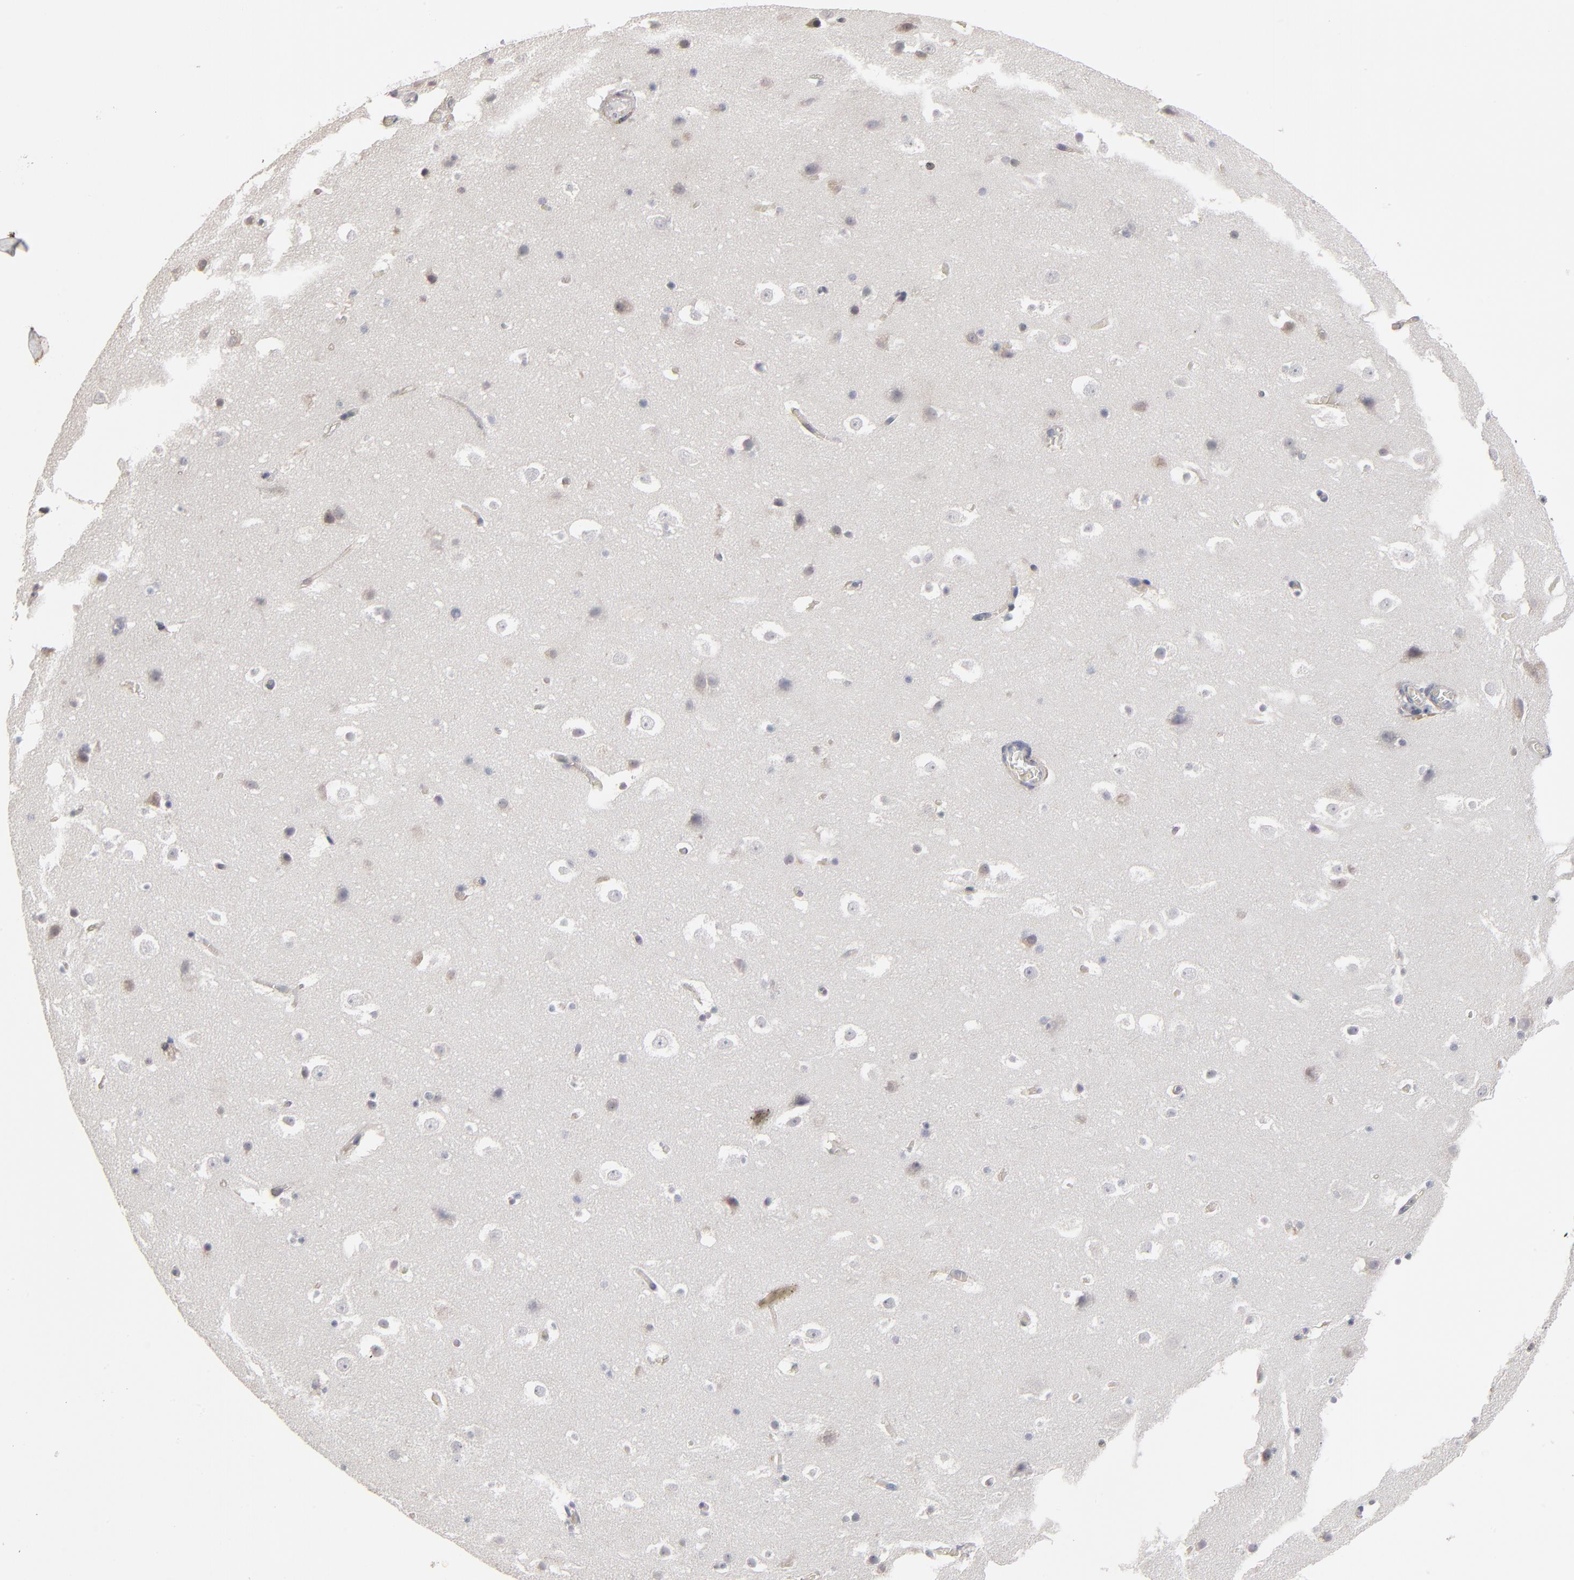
{"staining": {"intensity": "moderate", "quantity": "<25%", "location": "cytoplasmic/membranous"}, "tissue": "hippocampus", "cell_type": "Glial cells", "image_type": "normal", "snomed": [{"axis": "morphology", "description": "Normal tissue, NOS"}, {"axis": "topography", "description": "Hippocampus"}], "caption": "This histopathology image shows immunohistochemistry (IHC) staining of normal human hippocampus, with low moderate cytoplasmic/membranous positivity in about <25% of glial cells.", "gene": "MAGEA10", "patient": {"sex": "male", "age": 45}}